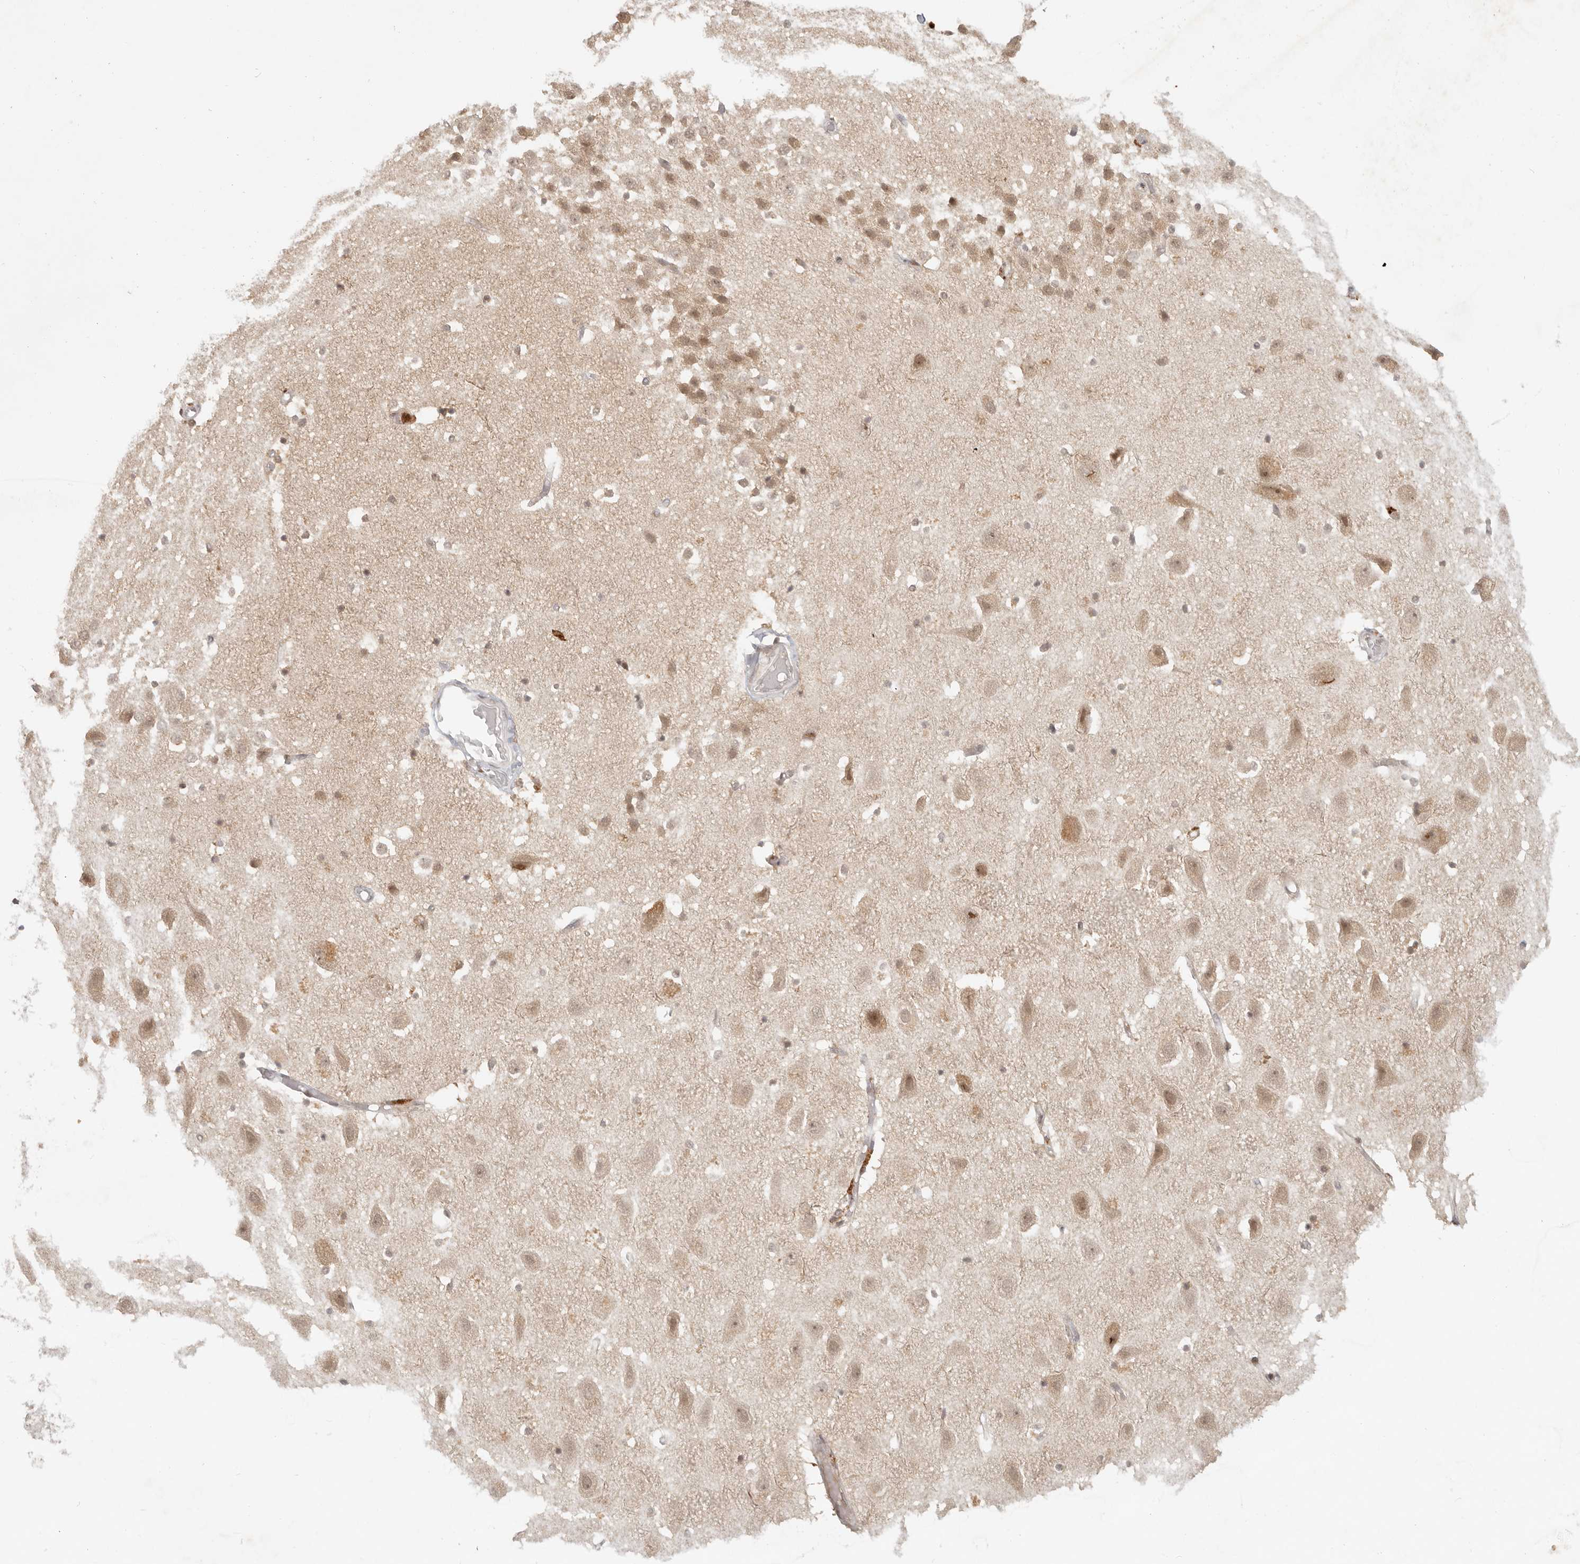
{"staining": {"intensity": "moderate", "quantity": "25%-75%", "location": "cytoplasmic/membranous,nuclear"}, "tissue": "hippocampus", "cell_type": "Glial cells", "image_type": "normal", "snomed": [{"axis": "morphology", "description": "Normal tissue, NOS"}, {"axis": "topography", "description": "Hippocampus"}], "caption": "Glial cells demonstrate medium levels of moderate cytoplasmic/membranous,nuclear positivity in approximately 25%-75% of cells in benign hippocampus.", "gene": "INTS11", "patient": {"sex": "female", "age": 52}}